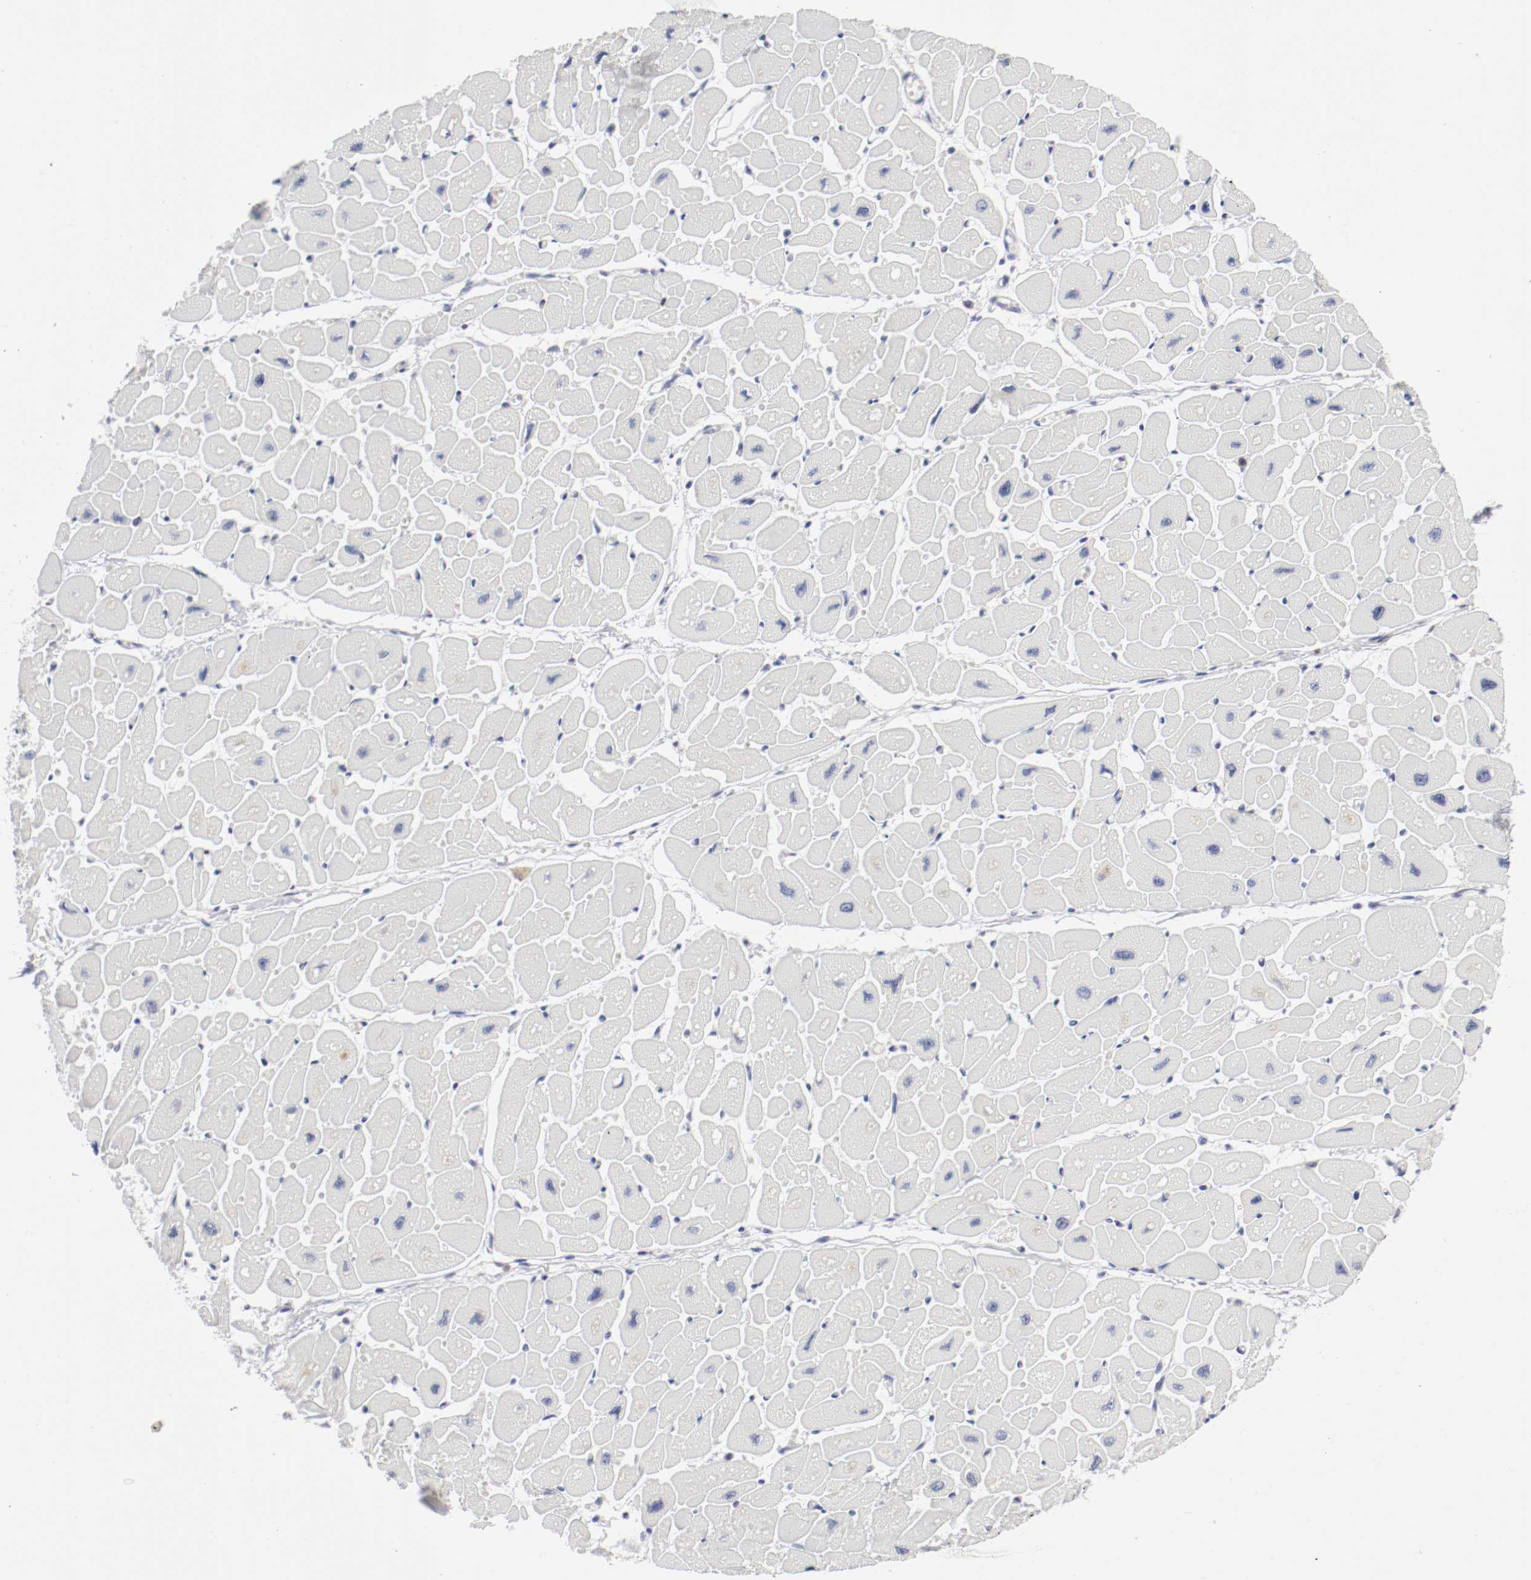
{"staining": {"intensity": "negative", "quantity": "none", "location": "none"}, "tissue": "heart muscle", "cell_type": "Cardiomyocytes", "image_type": "normal", "snomed": [{"axis": "morphology", "description": "Normal tissue, NOS"}, {"axis": "topography", "description": "Heart"}], "caption": "Immunohistochemical staining of benign heart muscle demonstrates no significant staining in cardiomyocytes. (IHC, brightfield microscopy, high magnification).", "gene": "ITGAX", "patient": {"sex": "female", "age": 54}}